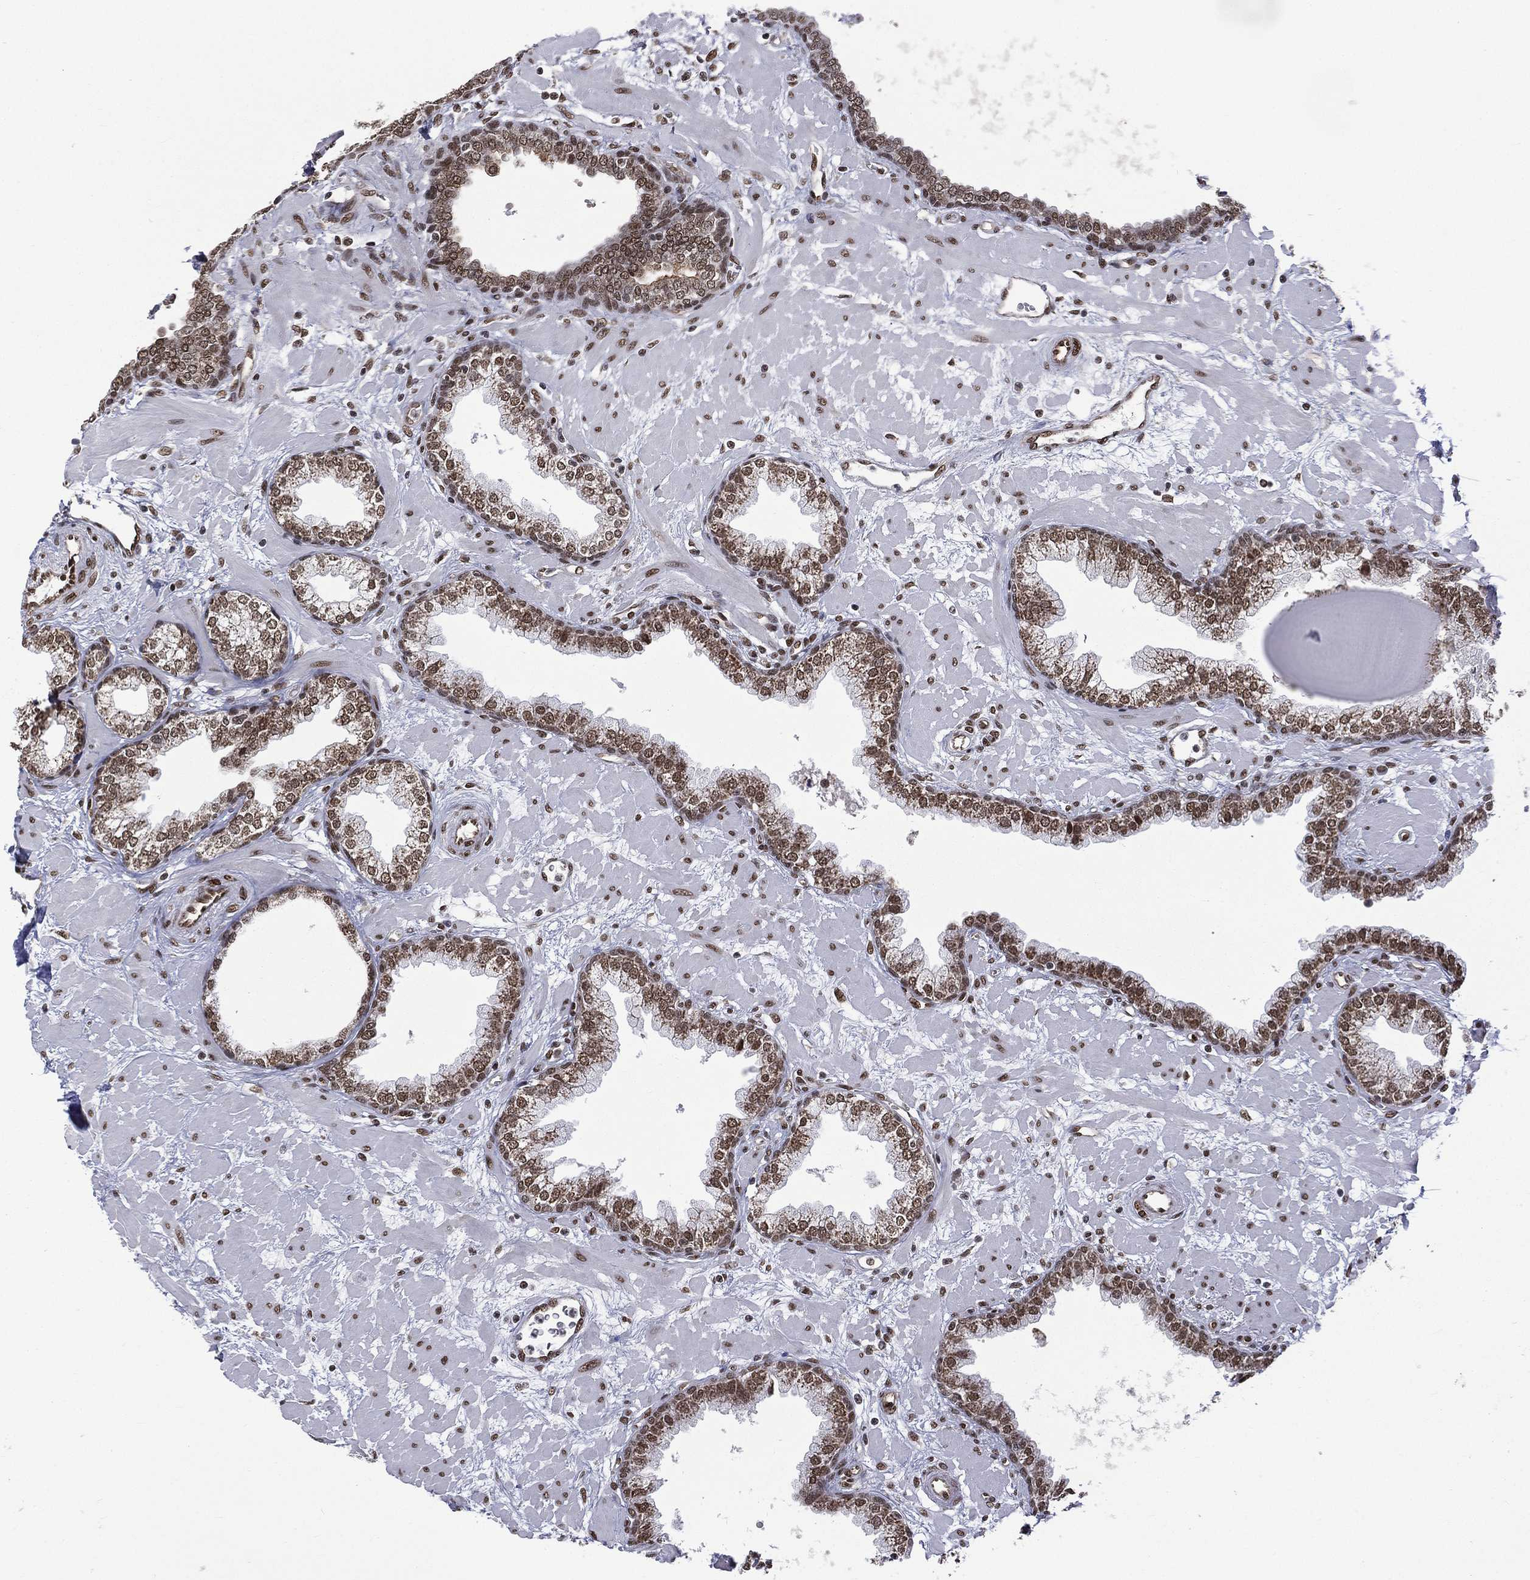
{"staining": {"intensity": "strong", "quantity": "25%-75%", "location": "nuclear"}, "tissue": "prostate", "cell_type": "Glandular cells", "image_type": "normal", "snomed": [{"axis": "morphology", "description": "Normal tissue, NOS"}, {"axis": "topography", "description": "Prostate"}], "caption": "Immunohistochemical staining of normal prostate reveals strong nuclear protein expression in approximately 25%-75% of glandular cells. (Stains: DAB in brown, nuclei in blue, Microscopy: brightfield microscopy at high magnification).", "gene": "C5orf24", "patient": {"sex": "male", "age": 63}}